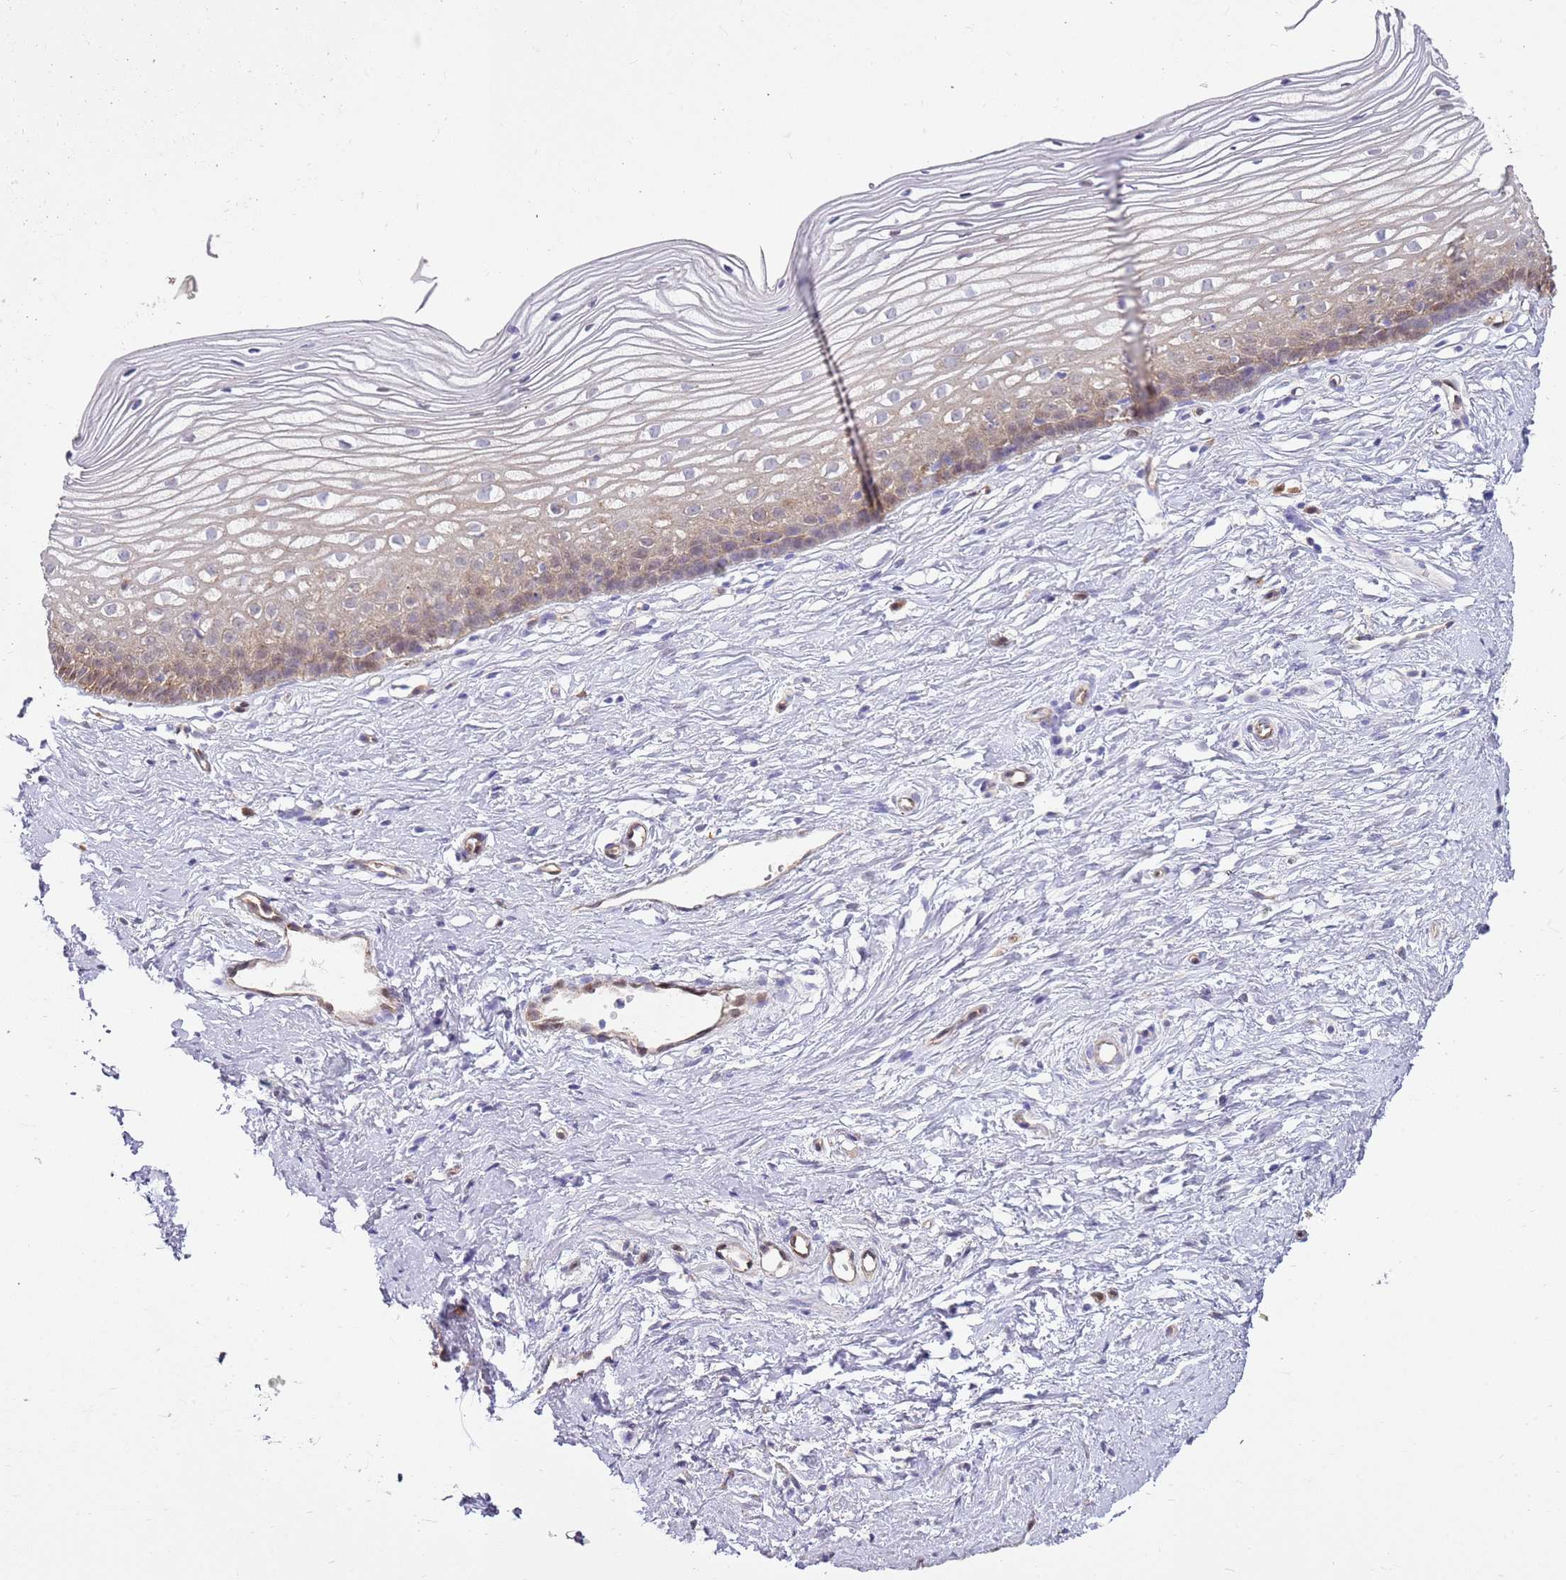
{"staining": {"intensity": "moderate", "quantity": ">75%", "location": "cytoplasmic/membranous"}, "tissue": "cervix", "cell_type": "Glandular cells", "image_type": "normal", "snomed": [{"axis": "morphology", "description": "Normal tissue, NOS"}, {"axis": "topography", "description": "Cervix"}], "caption": "Human cervix stained for a protein (brown) exhibits moderate cytoplasmic/membranous positive staining in approximately >75% of glandular cells.", "gene": "YWHAE", "patient": {"sex": "female", "age": 40}}